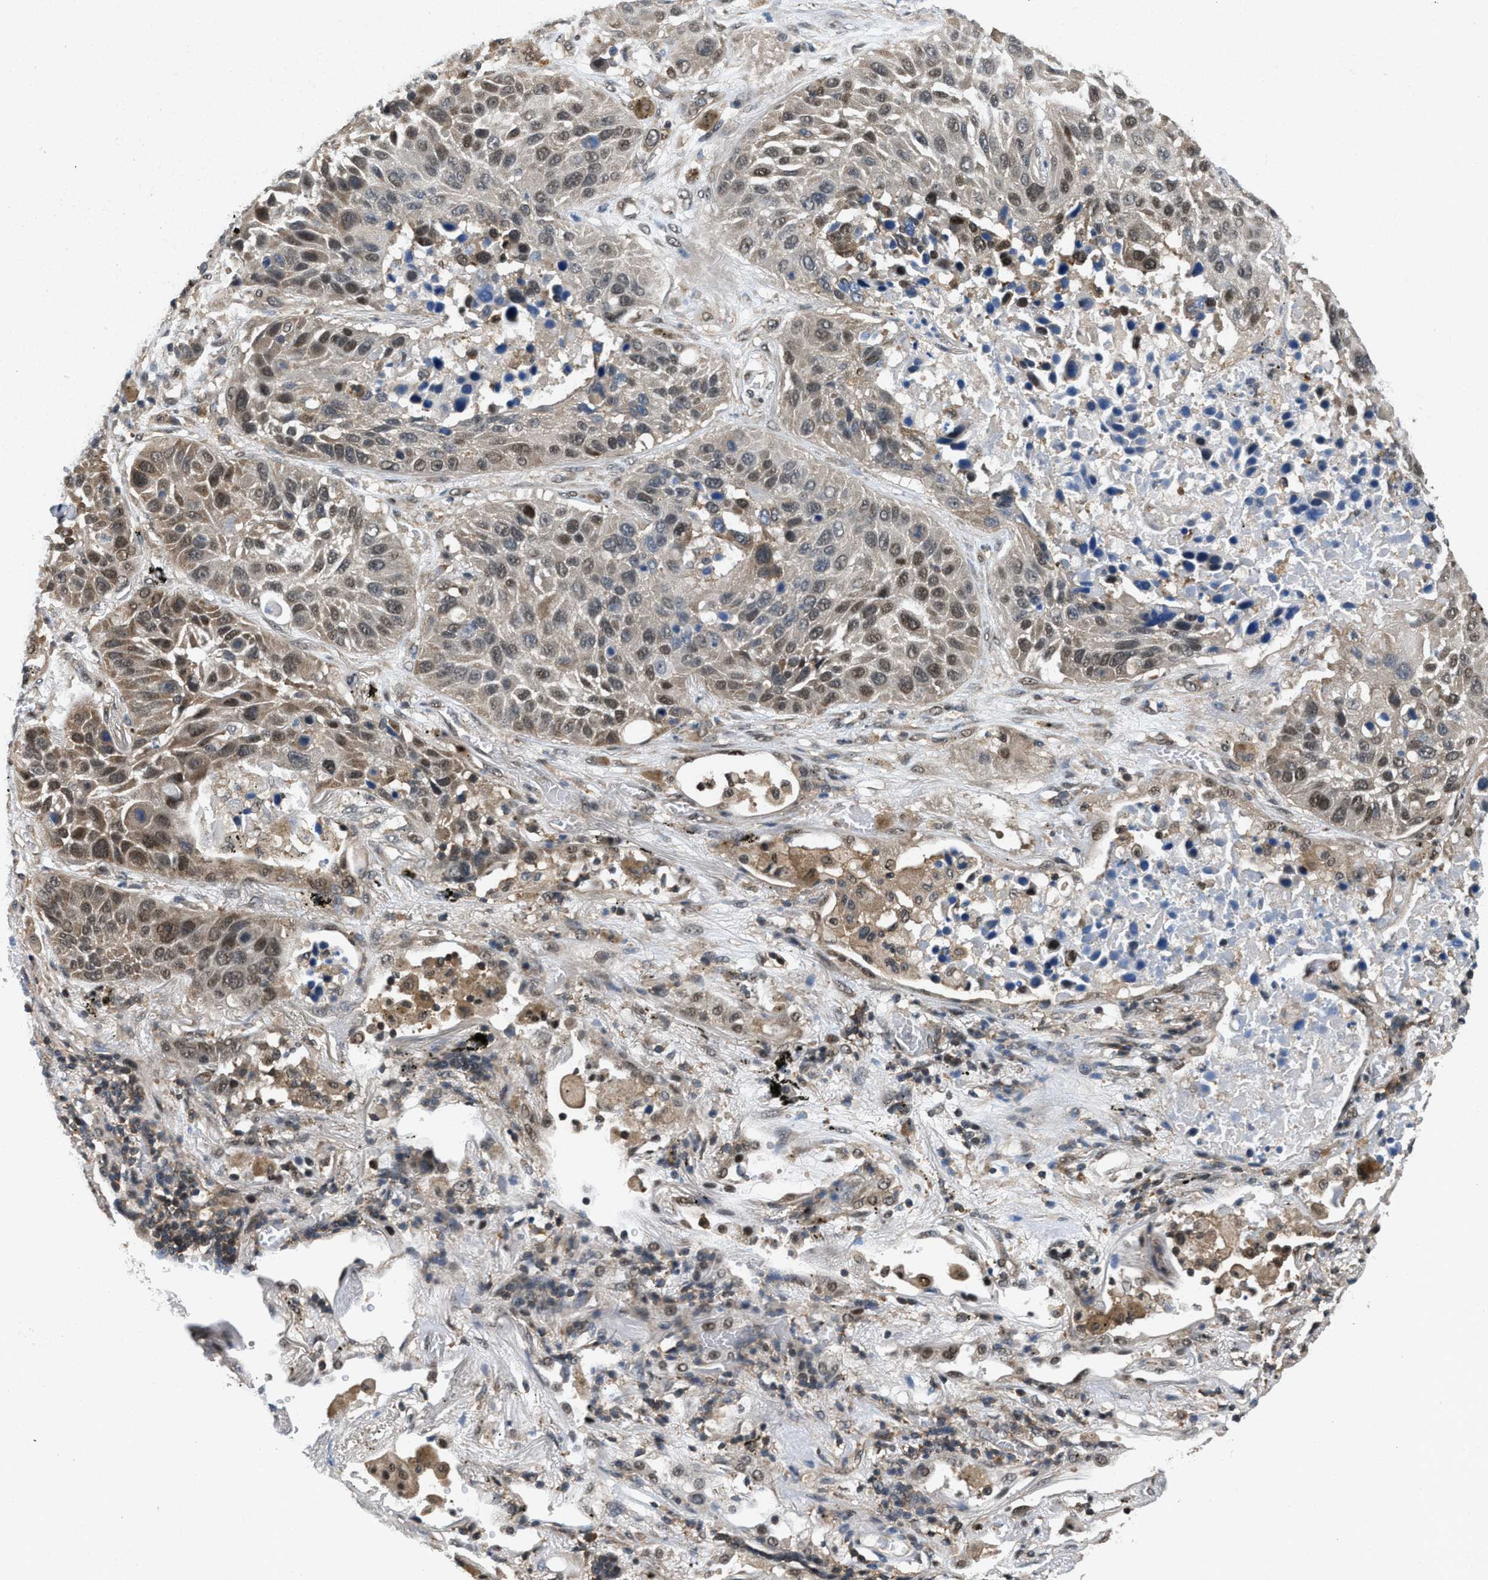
{"staining": {"intensity": "moderate", "quantity": "25%-75%", "location": "cytoplasmic/membranous,nuclear"}, "tissue": "lung cancer", "cell_type": "Tumor cells", "image_type": "cancer", "snomed": [{"axis": "morphology", "description": "Squamous cell carcinoma, NOS"}, {"axis": "topography", "description": "Lung"}], "caption": "Moderate cytoplasmic/membranous and nuclear staining for a protein is appreciated in approximately 25%-75% of tumor cells of lung squamous cell carcinoma using immunohistochemistry (IHC).", "gene": "ATF7IP", "patient": {"sex": "male", "age": 57}}